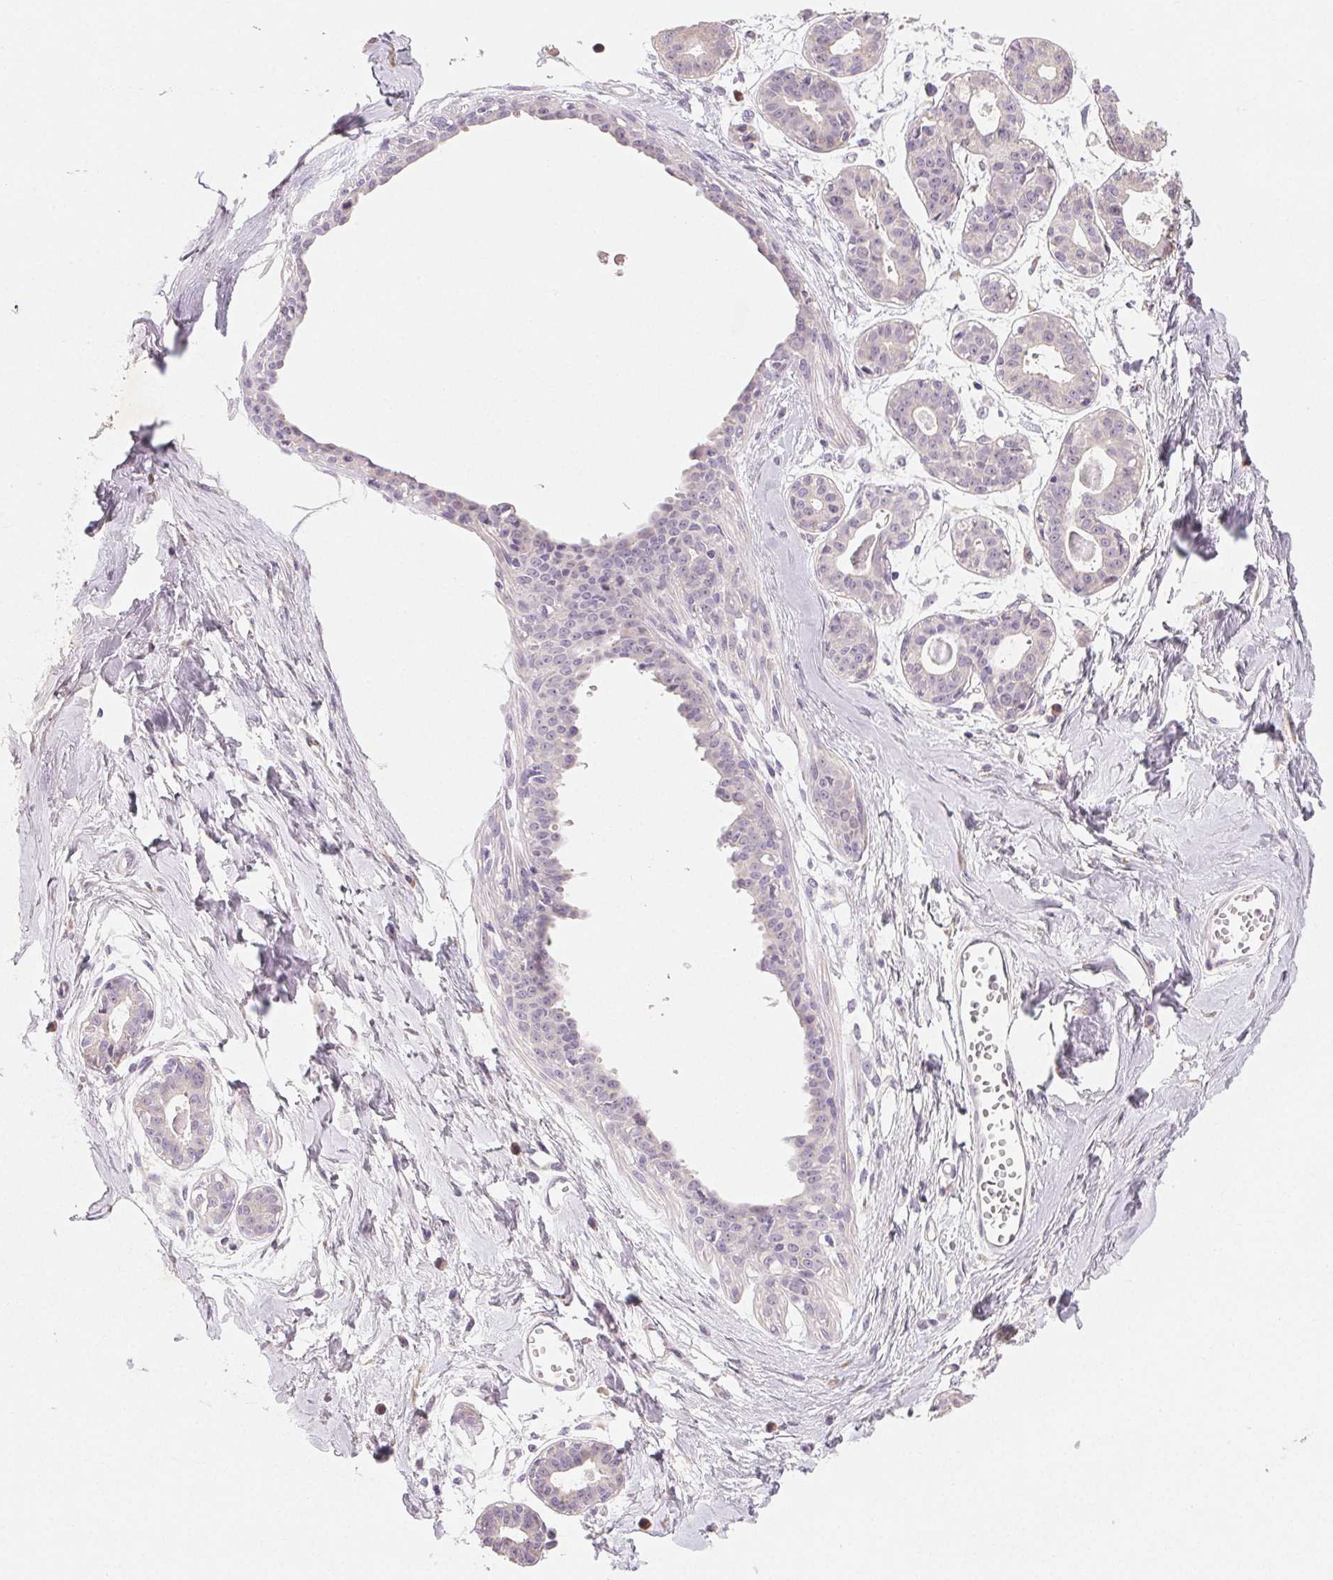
{"staining": {"intensity": "negative", "quantity": "none", "location": "none"}, "tissue": "breast", "cell_type": "Adipocytes", "image_type": "normal", "snomed": [{"axis": "morphology", "description": "Normal tissue, NOS"}, {"axis": "topography", "description": "Breast"}], "caption": "This is an immunohistochemistry (IHC) histopathology image of normal breast. There is no positivity in adipocytes.", "gene": "MYBL1", "patient": {"sex": "female", "age": 45}}